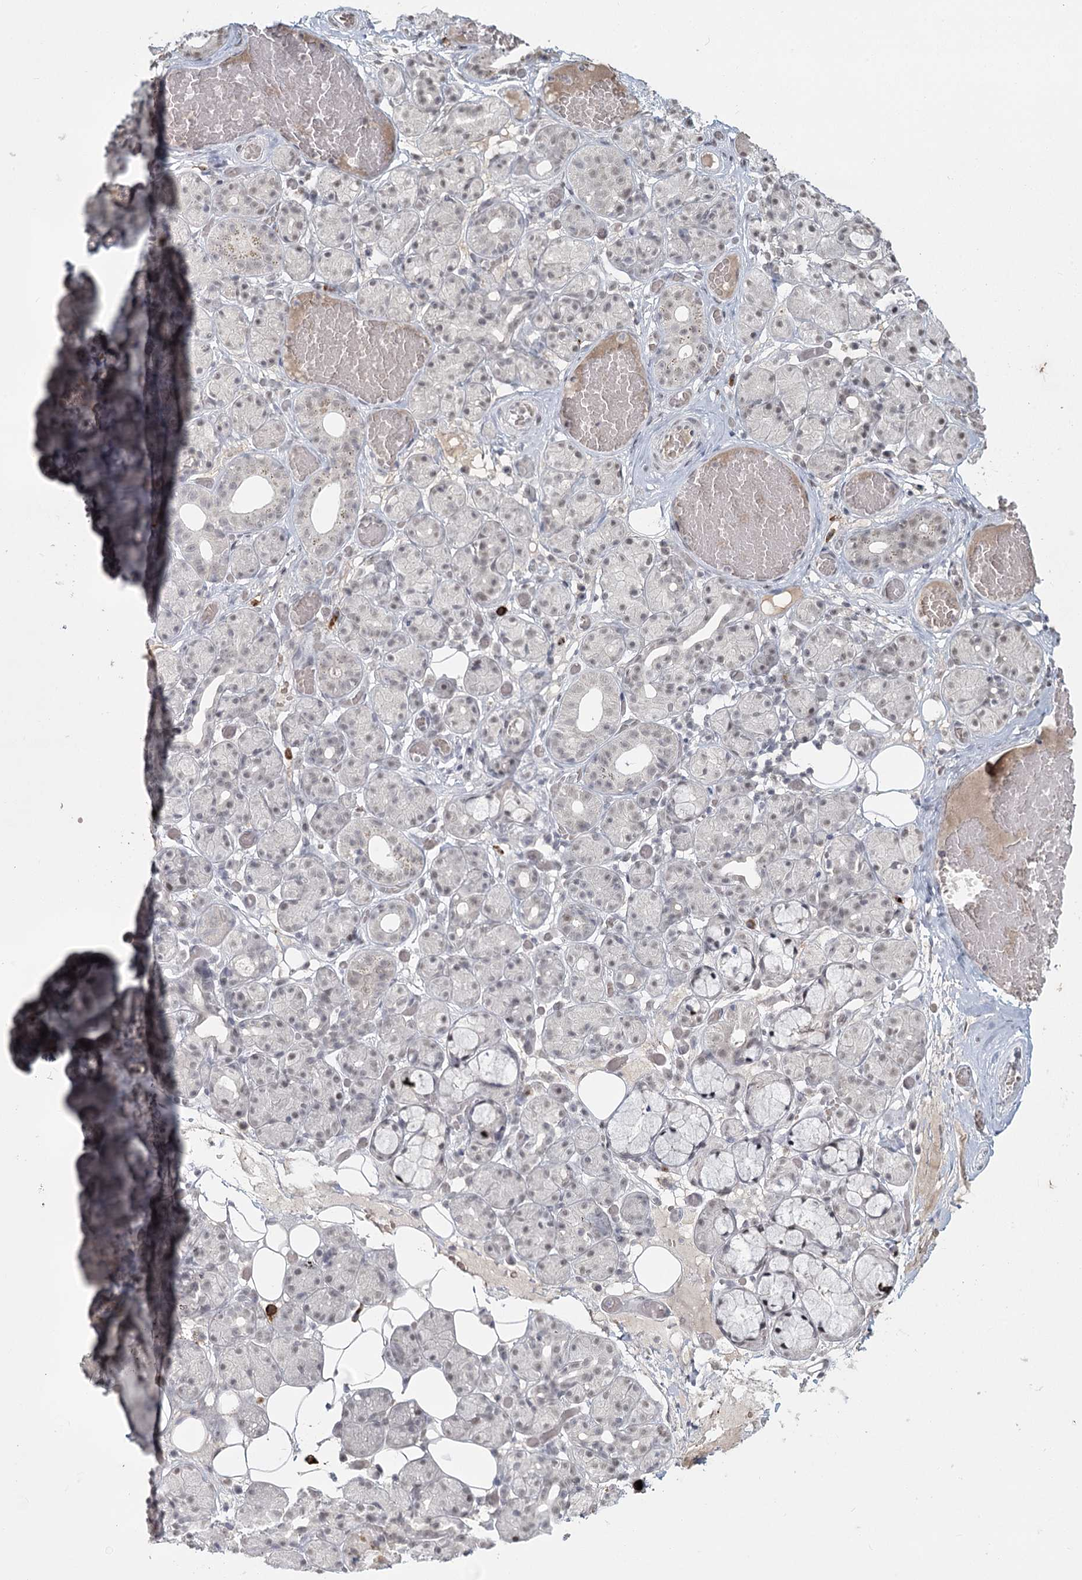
{"staining": {"intensity": "weak", "quantity": "<25%", "location": "nuclear"}, "tissue": "salivary gland", "cell_type": "Glandular cells", "image_type": "normal", "snomed": [{"axis": "morphology", "description": "Normal tissue, NOS"}, {"axis": "topography", "description": "Salivary gland"}], "caption": "The image shows no staining of glandular cells in unremarkable salivary gland. Brightfield microscopy of IHC stained with DAB (brown) and hematoxylin (blue), captured at high magnification.", "gene": "LY6G5C", "patient": {"sex": "male", "age": 63}}